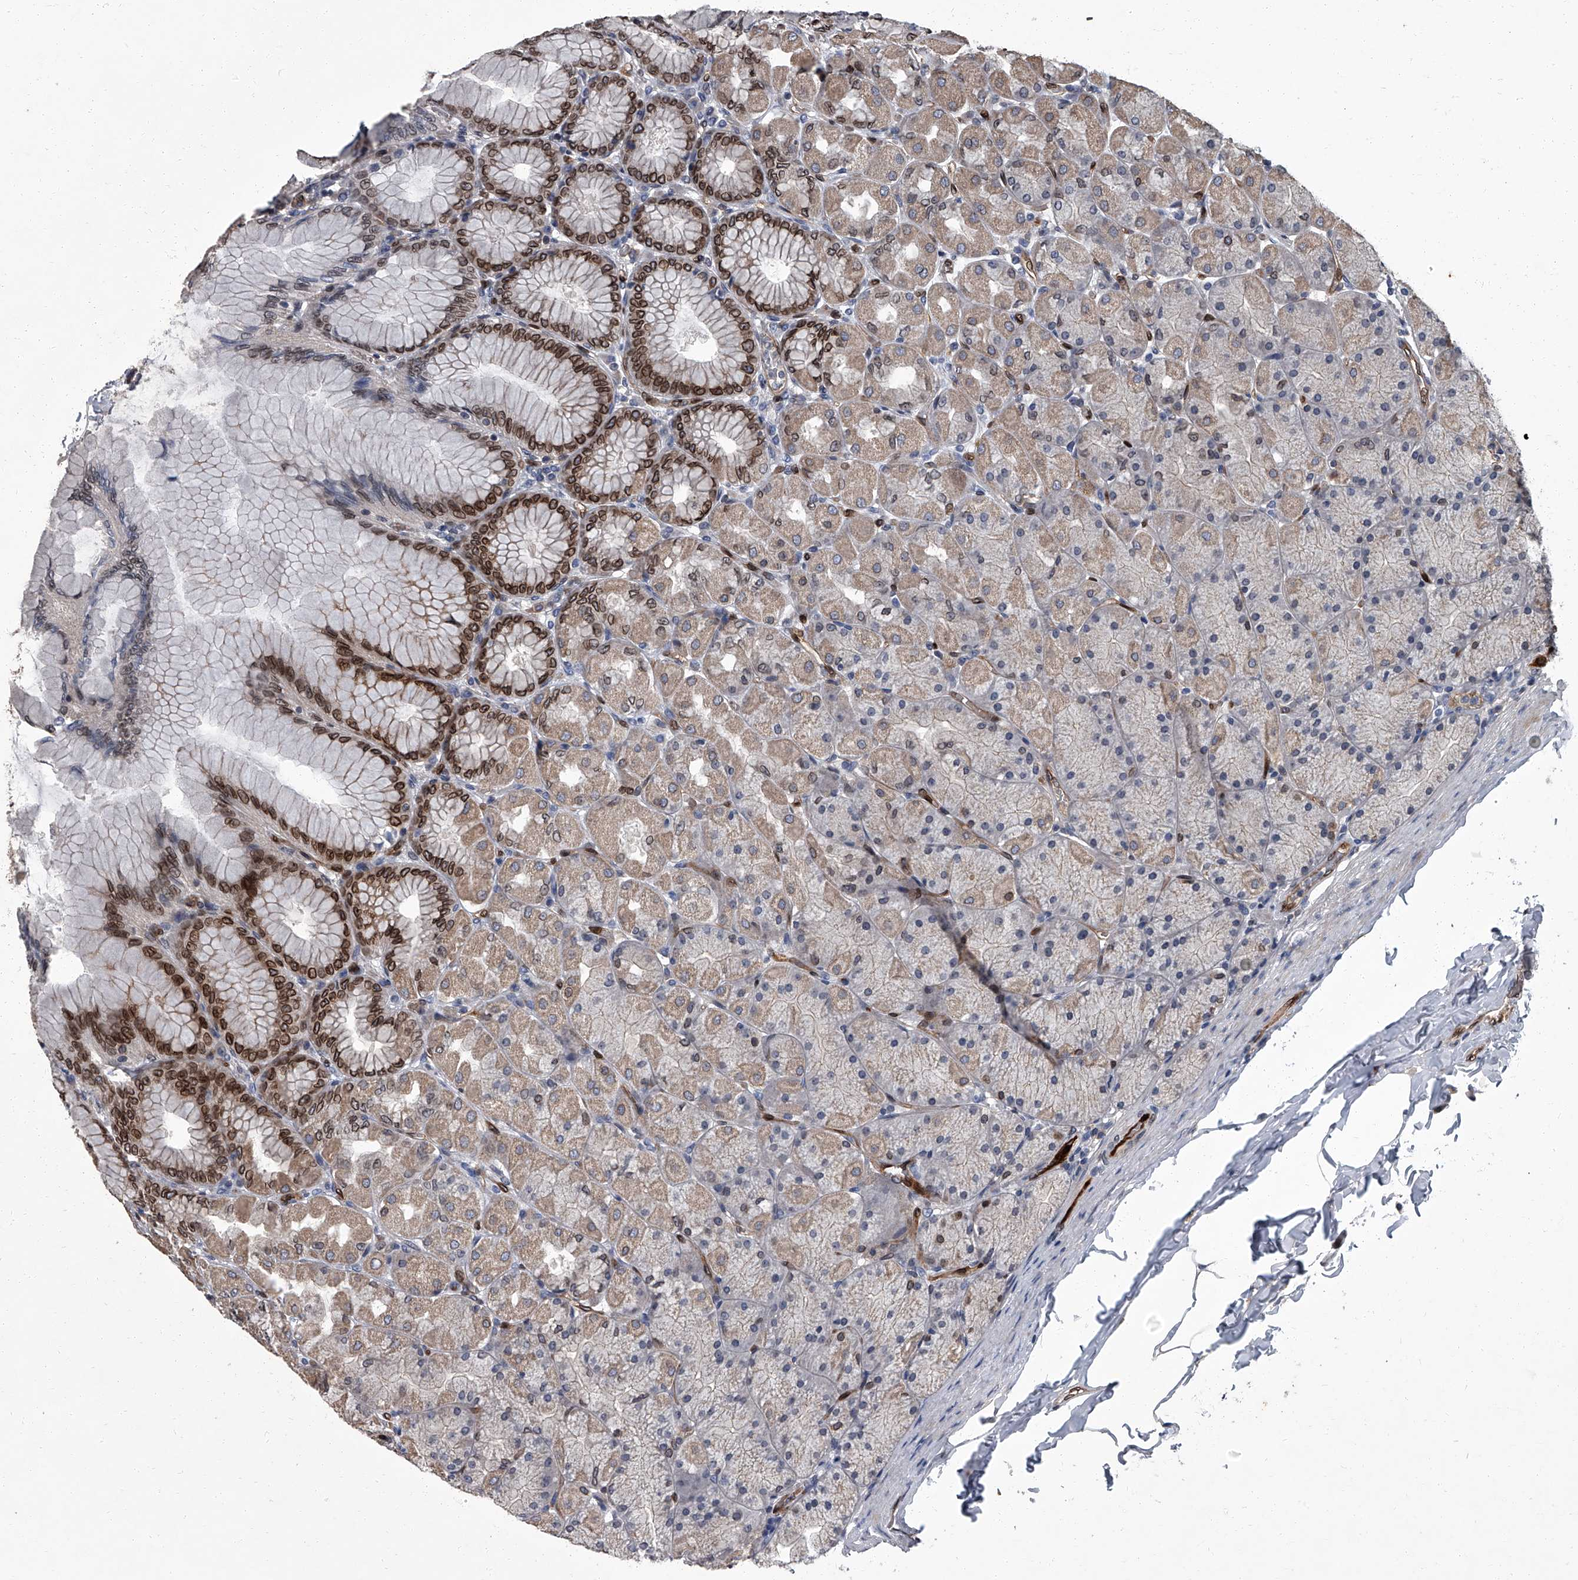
{"staining": {"intensity": "strong", "quantity": "25%-75%", "location": "cytoplasmic/membranous,nuclear"}, "tissue": "stomach", "cell_type": "Glandular cells", "image_type": "normal", "snomed": [{"axis": "morphology", "description": "Normal tissue, NOS"}, {"axis": "topography", "description": "Stomach, upper"}], "caption": "A brown stain highlights strong cytoplasmic/membranous,nuclear positivity of a protein in glandular cells of unremarkable stomach. The staining was performed using DAB (3,3'-diaminobenzidine), with brown indicating positive protein expression. Nuclei are stained blue with hematoxylin.", "gene": "LRRC8C", "patient": {"sex": "female", "age": 56}}